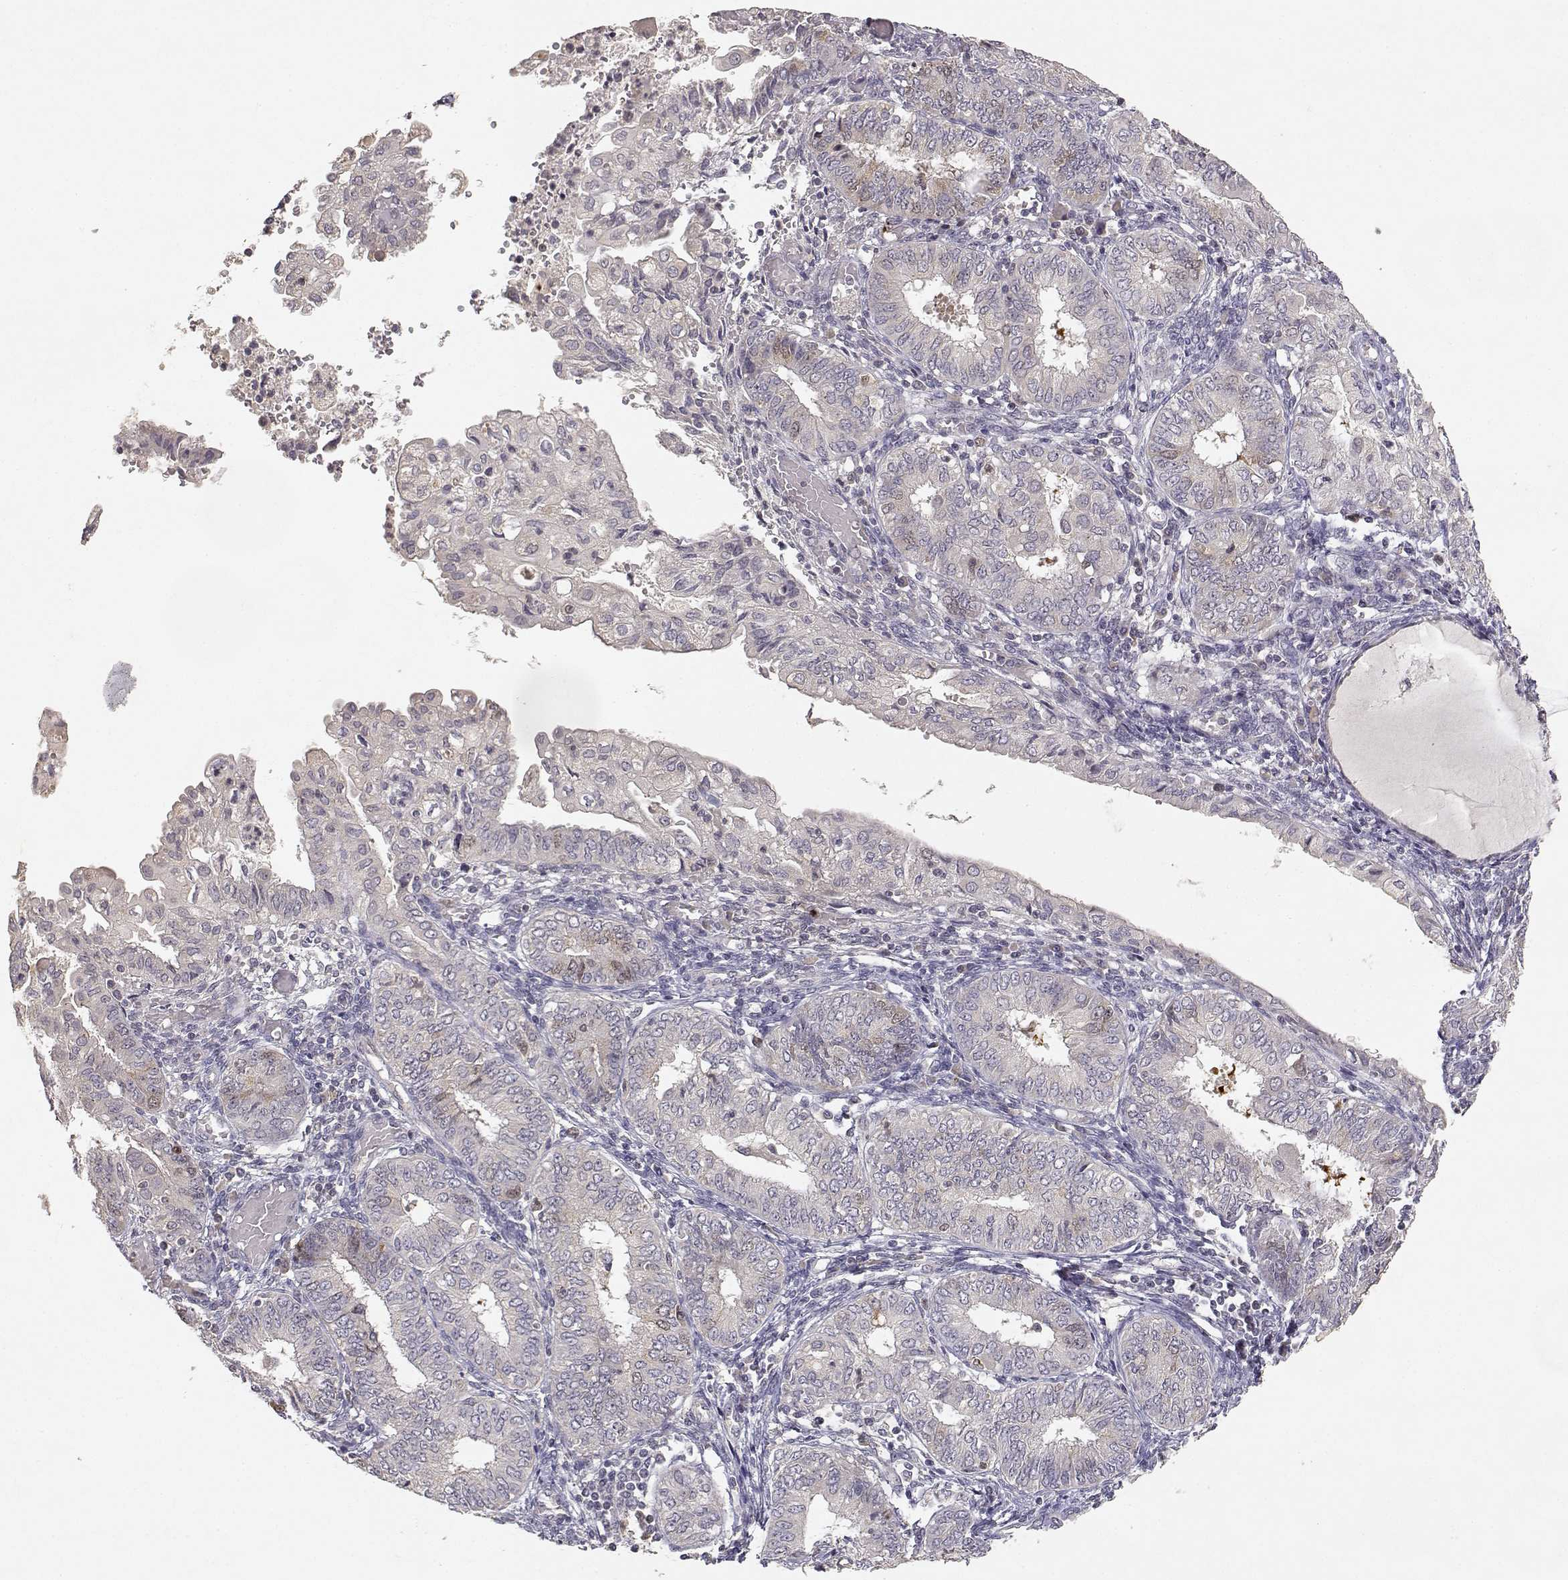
{"staining": {"intensity": "weak", "quantity": "<25%", "location": "nuclear"}, "tissue": "endometrial cancer", "cell_type": "Tumor cells", "image_type": "cancer", "snomed": [{"axis": "morphology", "description": "Adenocarcinoma, NOS"}, {"axis": "topography", "description": "Endometrium"}], "caption": "A histopathology image of human endometrial cancer is negative for staining in tumor cells.", "gene": "RAD51", "patient": {"sex": "female", "age": 68}}